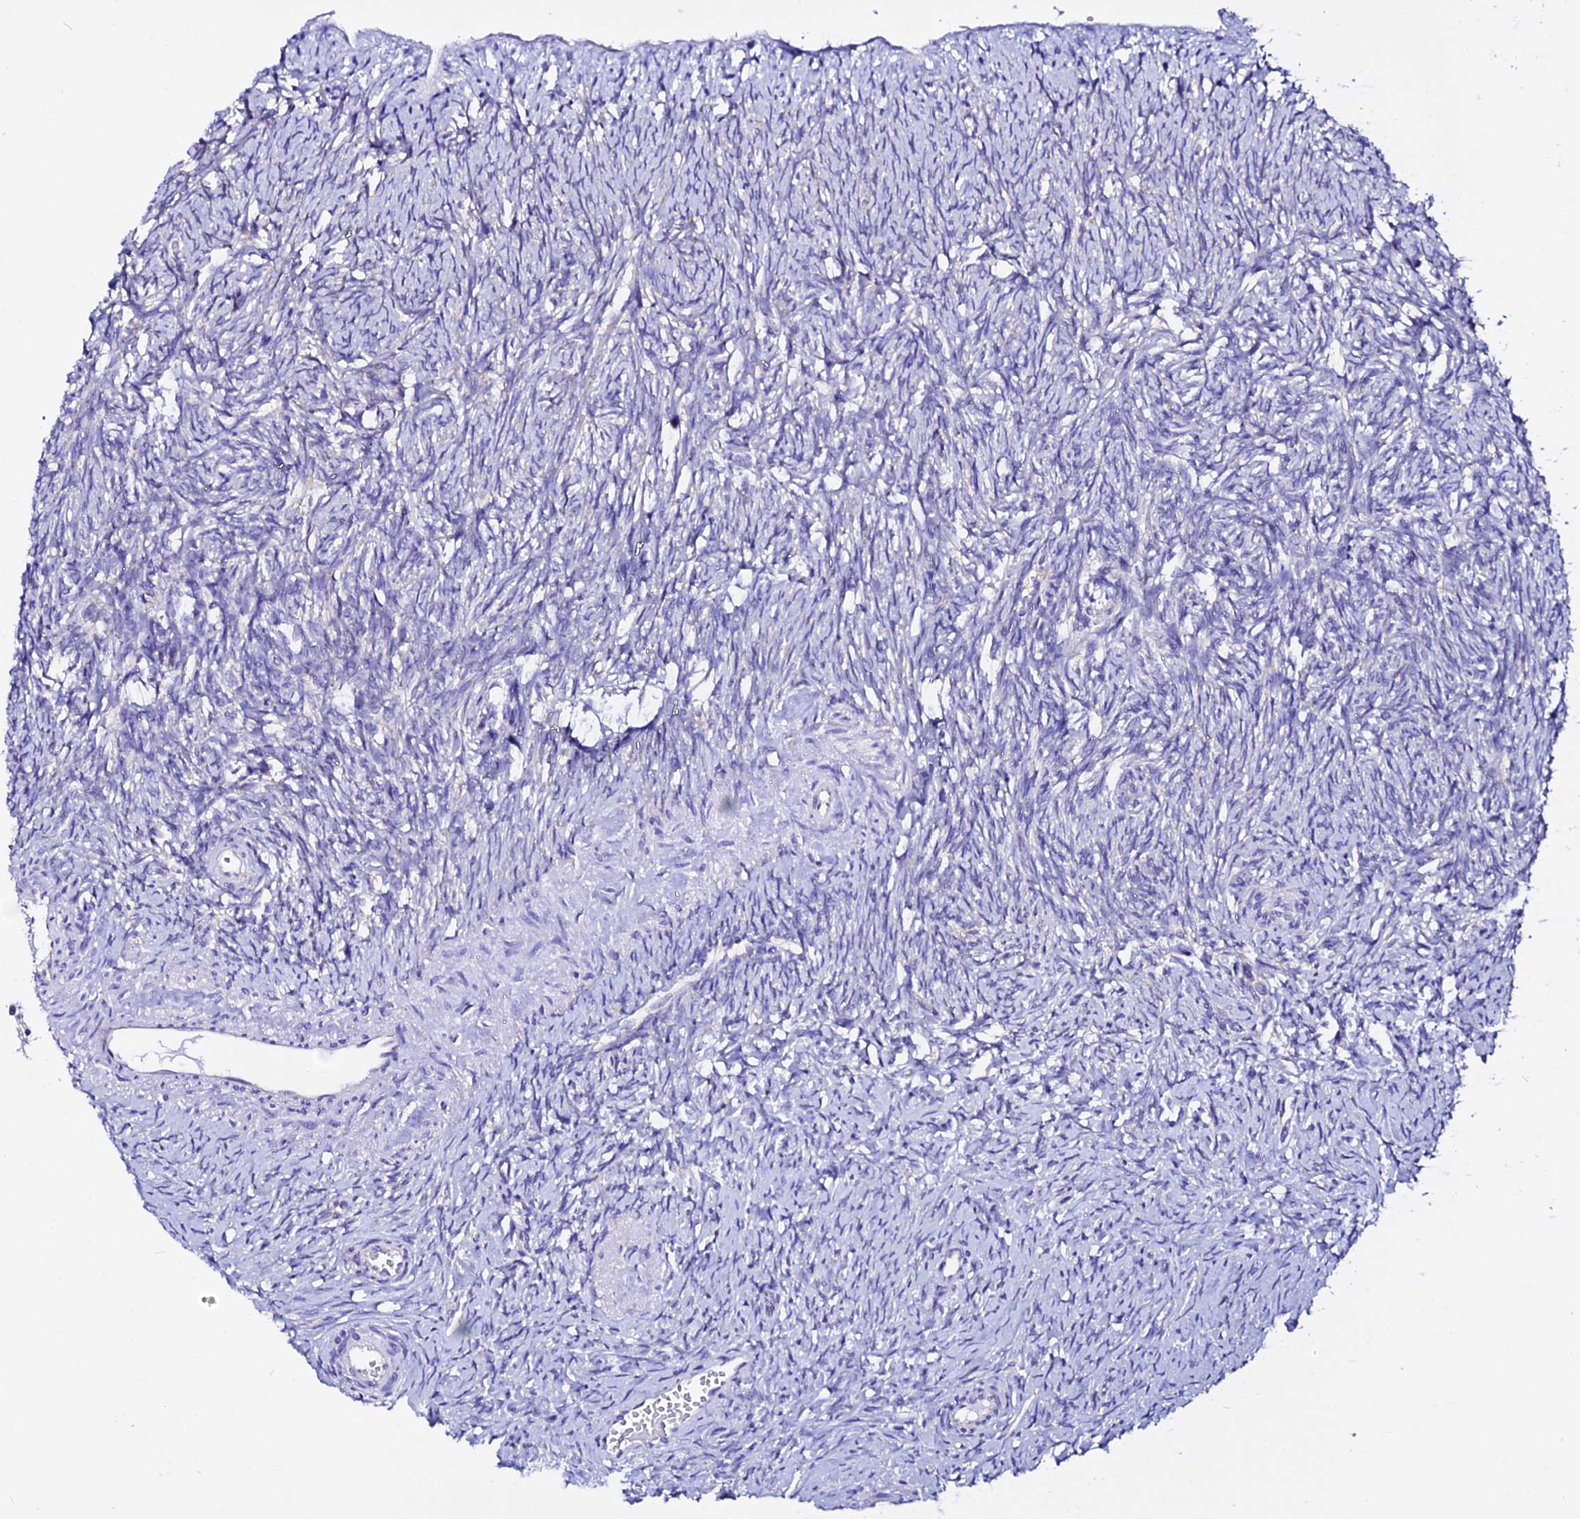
{"staining": {"intensity": "moderate", "quantity": ">75%", "location": "cytoplasmic/membranous"}, "tissue": "ovary", "cell_type": "Follicle cells", "image_type": "normal", "snomed": [{"axis": "morphology", "description": "Normal tissue, NOS"}, {"axis": "topography", "description": "Ovary"}], "caption": "Moderate cytoplasmic/membranous expression for a protein is appreciated in approximately >75% of follicle cells of unremarkable ovary using immunohistochemistry.", "gene": "EEF1G", "patient": {"sex": "female", "age": 51}}